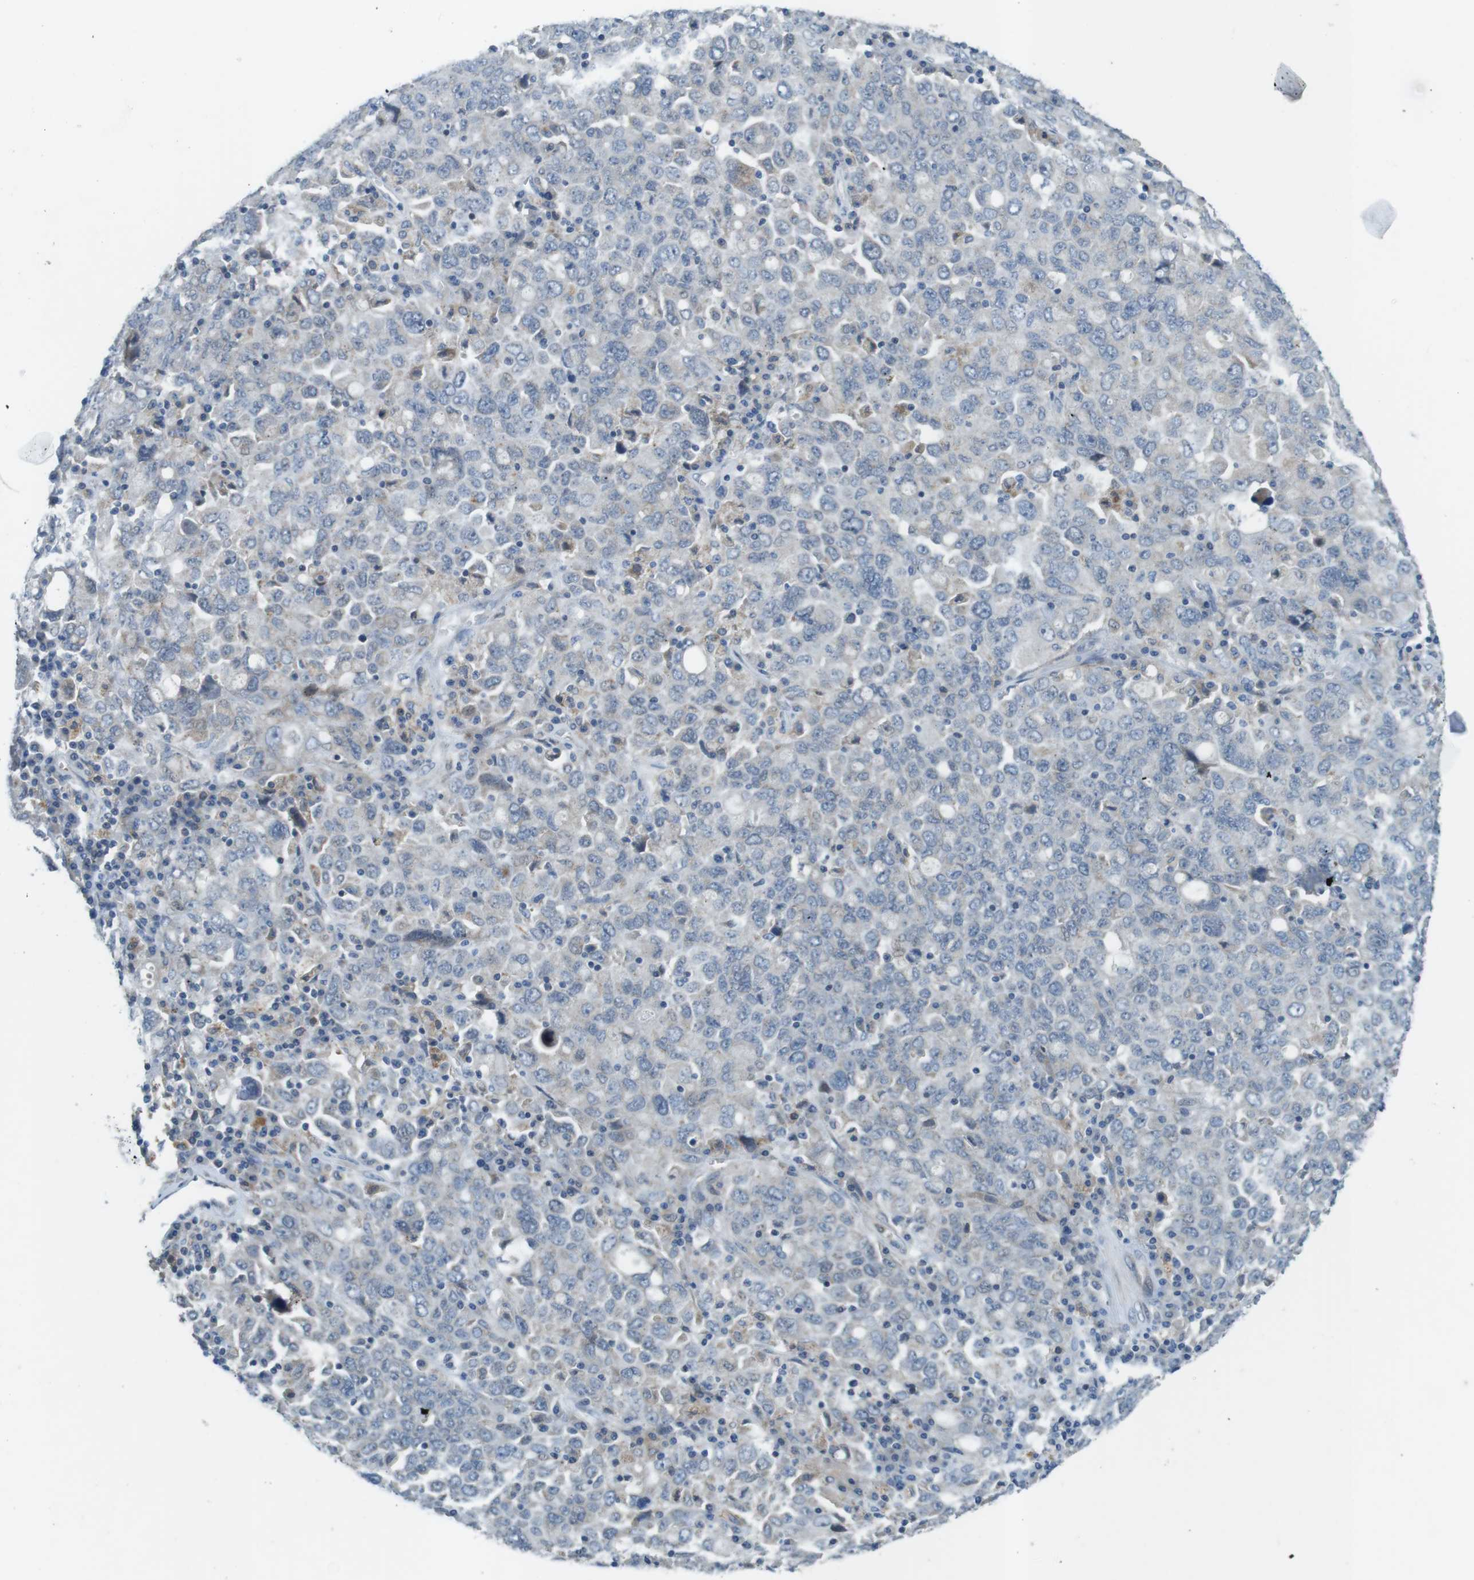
{"staining": {"intensity": "negative", "quantity": "none", "location": "none"}, "tissue": "ovarian cancer", "cell_type": "Tumor cells", "image_type": "cancer", "snomed": [{"axis": "morphology", "description": "Carcinoma, endometroid"}, {"axis": "topography", "description": "Ovary"}], "caption": "There is no significant staining in tumor cells of ovarian cancer.", "gene": "TYW1", "patient": {"sex": "female", "age": 62}}